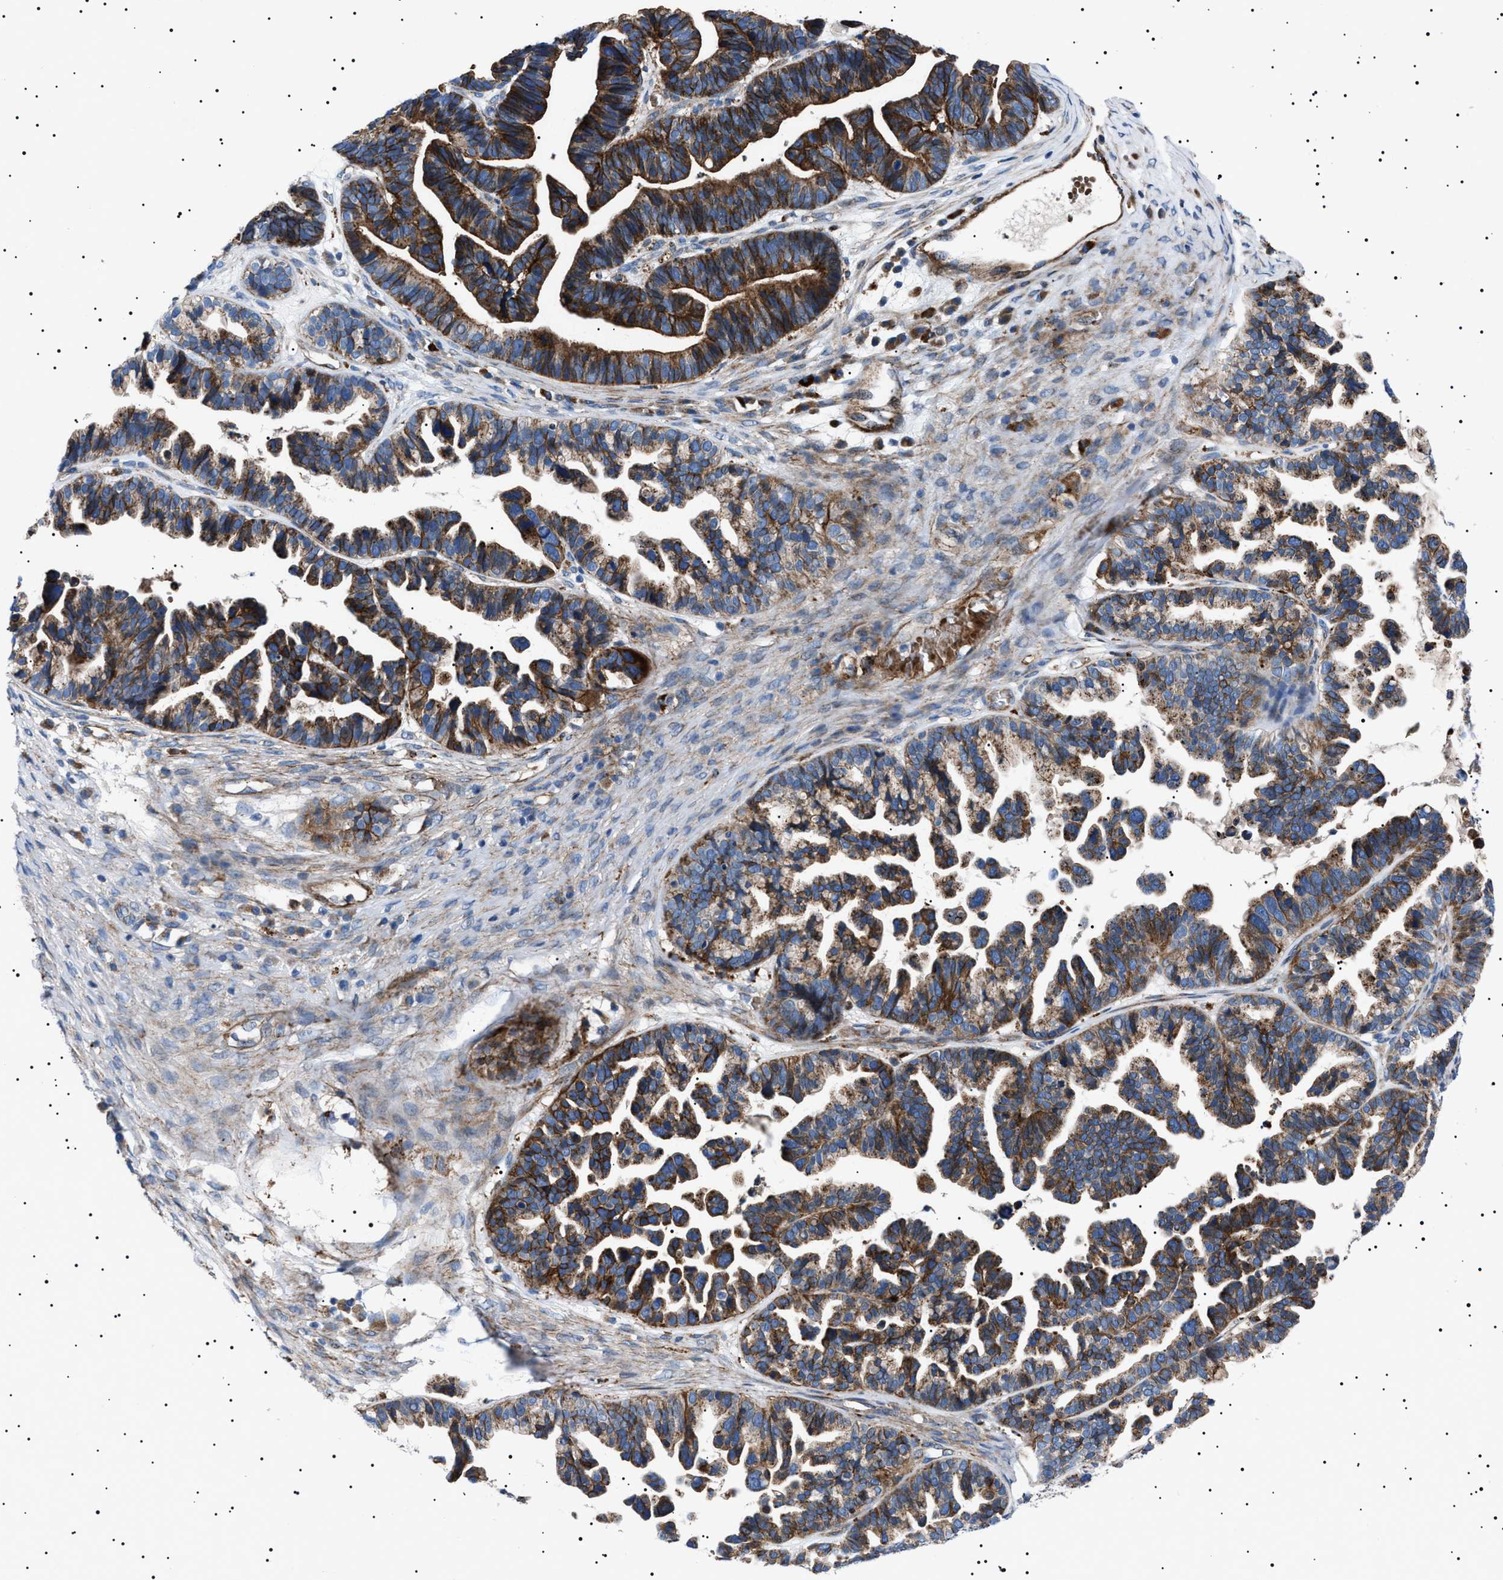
{"staining": {"intensity": "strong", "quantity": ">75%", "location": "cytoplasmic/membranous"}, "tissue": "ovarian cancer", "cell_type": "Tumor cells", "image_type": "cancer", "snomed": [{"axis": "morphology", "description": "Cystadenocarcinoma, serous, NOS"}, {"axis": "topography", "description": "Ovary"}], "caption": "Immunohistochemical staining of human ovarian serous cystadenocarcinoma shows high levels of strong cytoplasmic/membranous protein expression in about >75% of tumor cells. (brown staining indicates protein expression, while blue staining denotes nuclei).", "gene": "NEU1", "patient": {"sex": "female", "age": 56}}